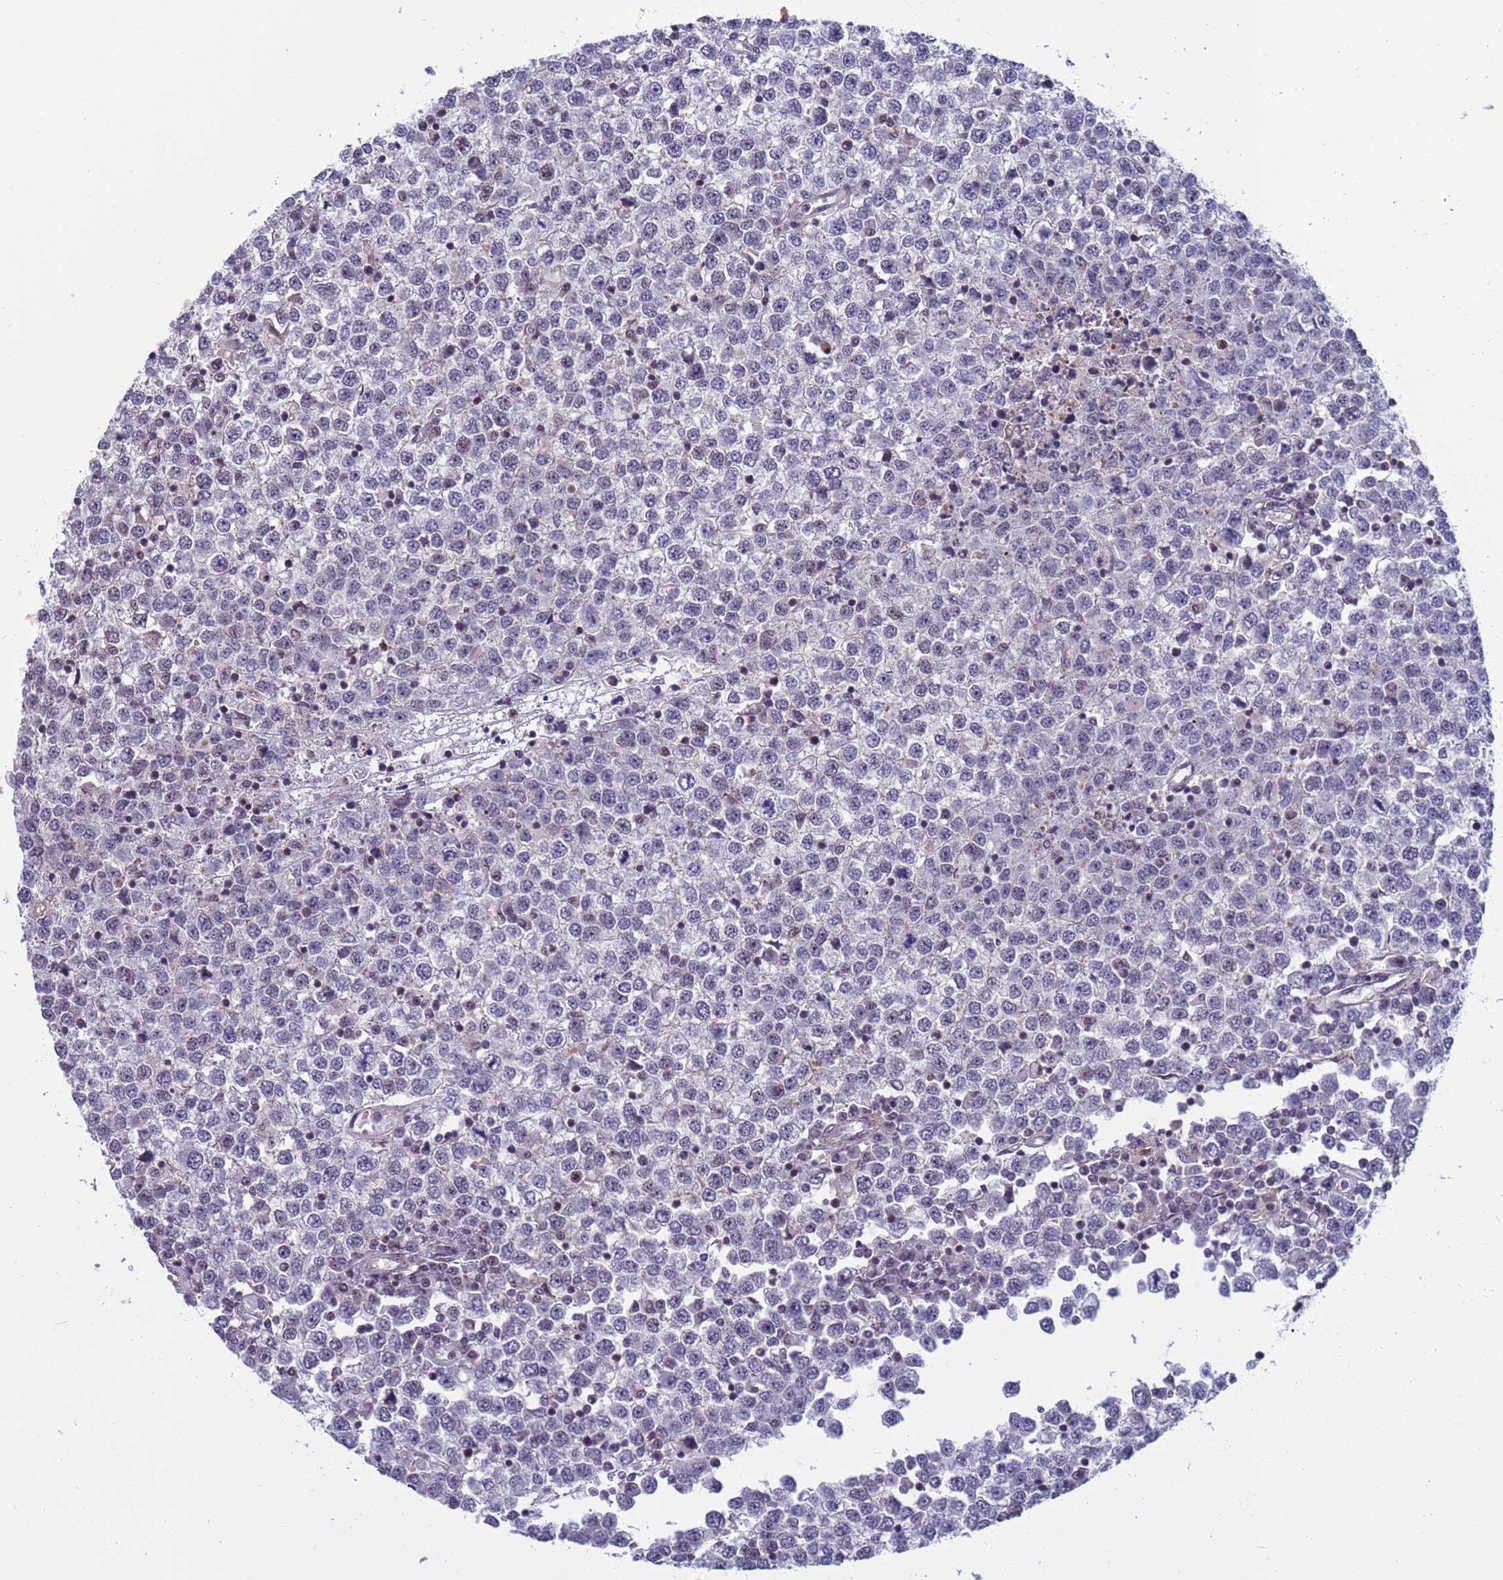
{"staining": {"intensity": "negative", "quantity": "none", "location": "none"}, "tissue": "testis cancer", "cell_type": "Tumor cells", "image_type": "cancer", "snomed": [{"axis": "morphology", "description": "Seminoma, NOS"}, {"axis": "topography", "description": "Testis"}], "caption": "Tumor cells are negative for brown protein staining in testis cancer (seminoma).", "gene": "NSL1", "patient": {"sex": "male", "age": 65}}